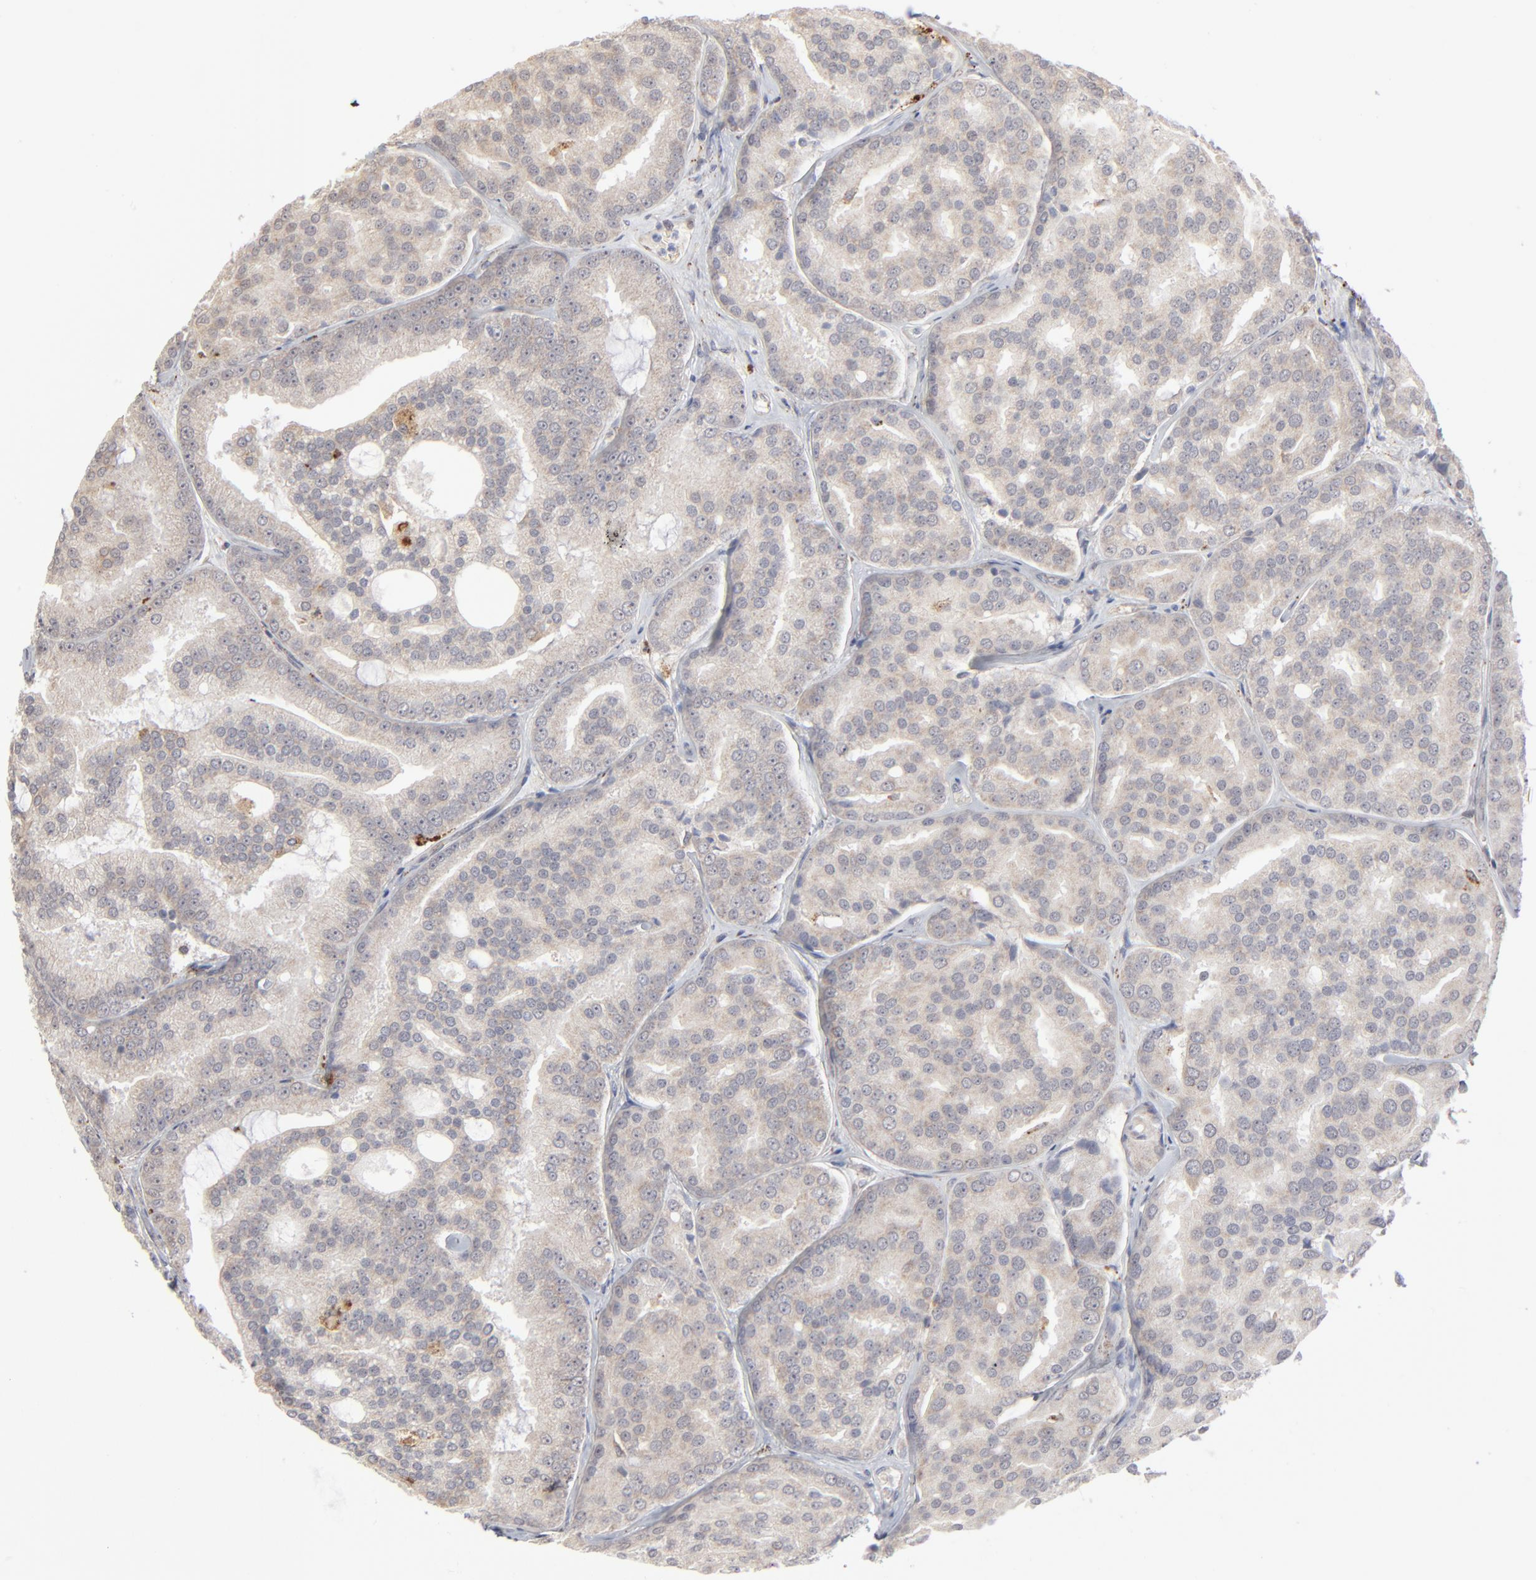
{"staining": {"intensity": "negative", "quantity": "none", "location": "none"}, "tissue": "prostate cancer", "cell_type": "Tumor cells", "image_type": "cancer", "snomed": [{"axis": "morphology", "description": "Adenocarcinoma, High grade"}, {"axis": "topography", "description": "Prostate"}], "caption": "The image exhibits no significant staining in tumor cells of prostate high-grade adenocarcinoma. (Immunohistochemistry, brightfield microscopy, high magnification).", "gene": "POMT2", "patient": {"sex": "male", "age": 64}}